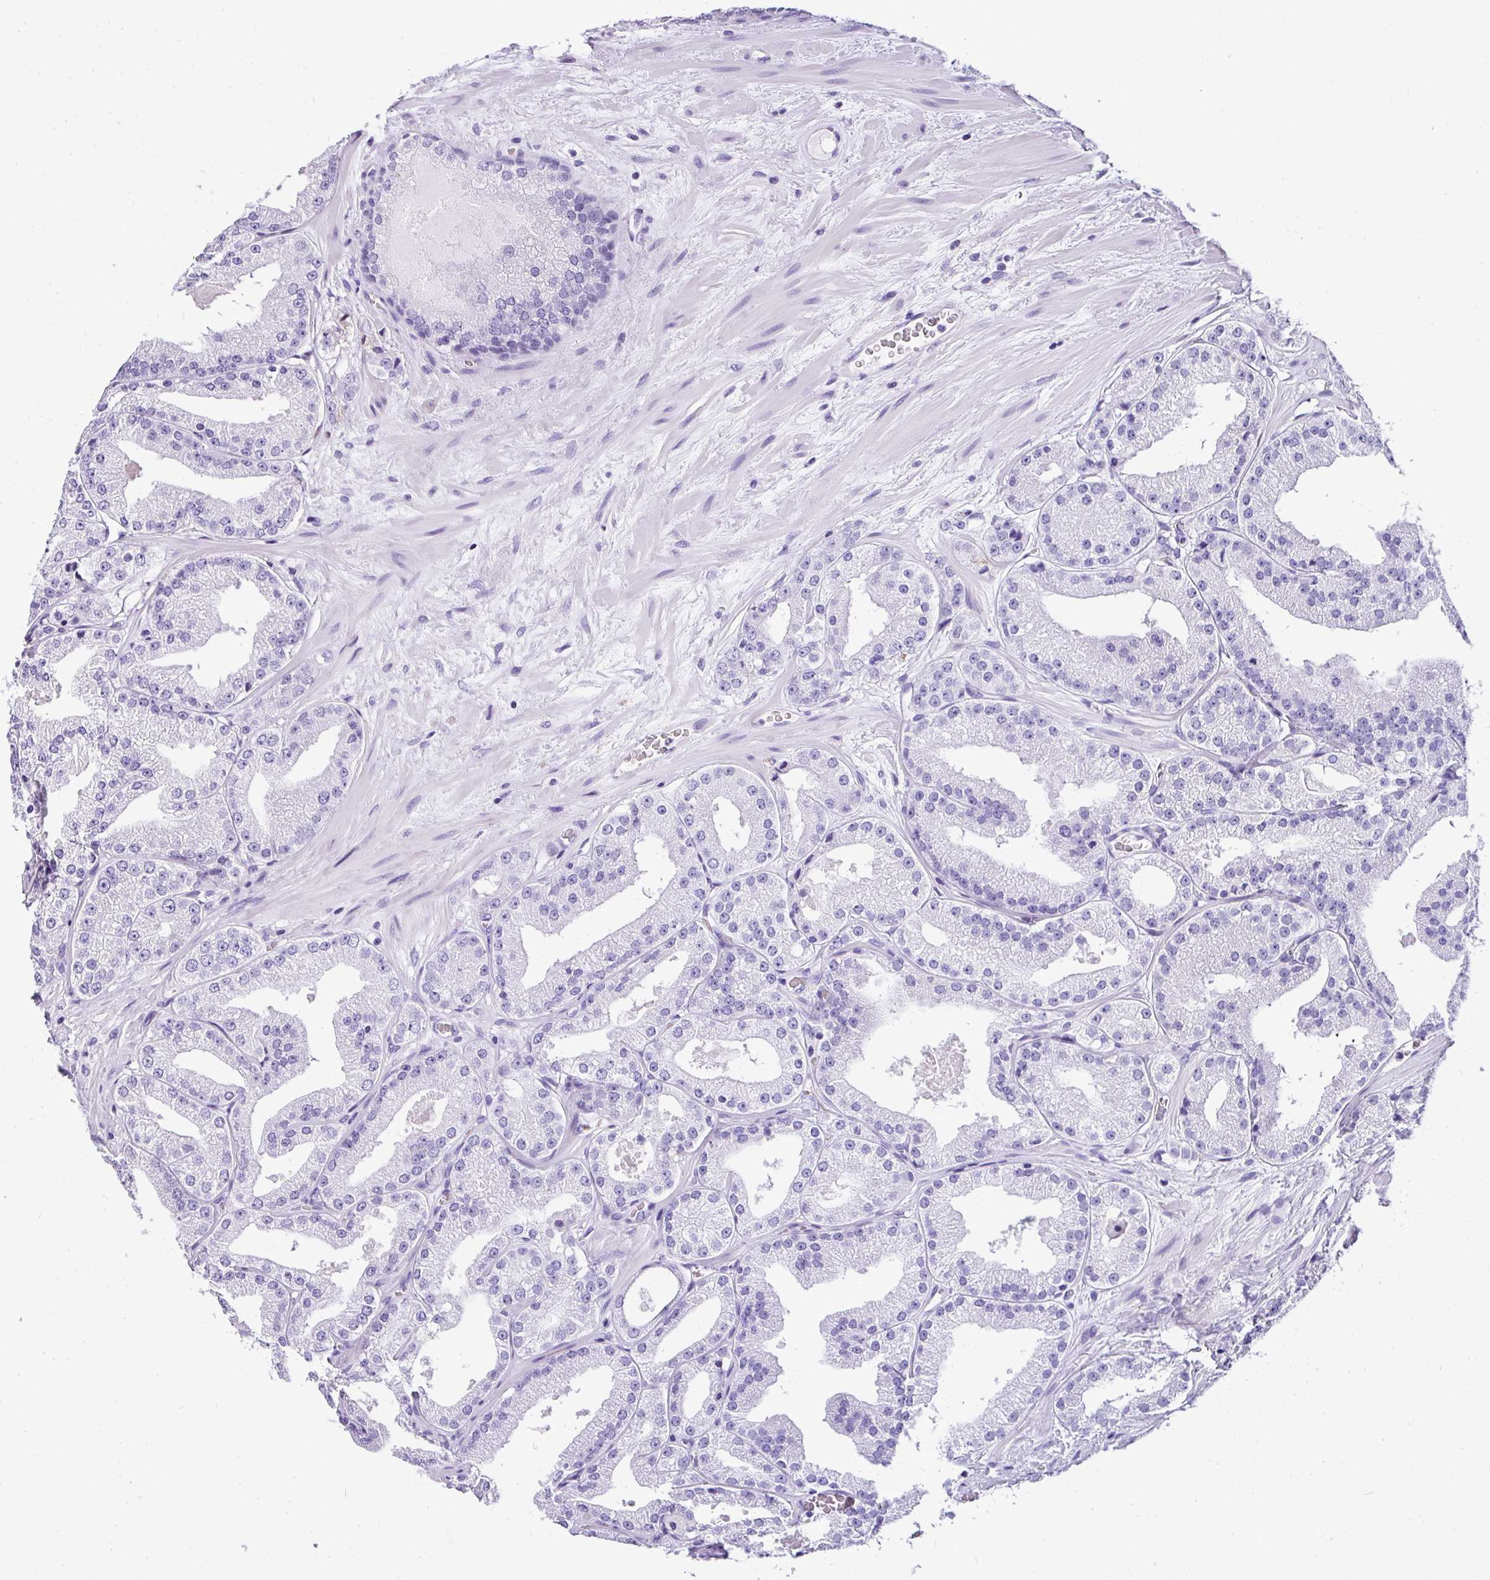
{"staining": {"intensity": "negative", "quantity": "none", "location": "none"}, "tissue": "prostate cancer", "cell_type": "Tumor cells", "image_type": "cancer", "snomed": [{"axis": "morphology", "description": "Adenocarcinoma, High grade"}, {"axis": "topography", "description": "Prostate"}], "caption": "A histopathology image of human prostate cancer (adenocarcinoma (high-grade)) is negative for staining in tumor cells.", "gene": "MUC21", "patient": {"sex": "male", "age": 68}}